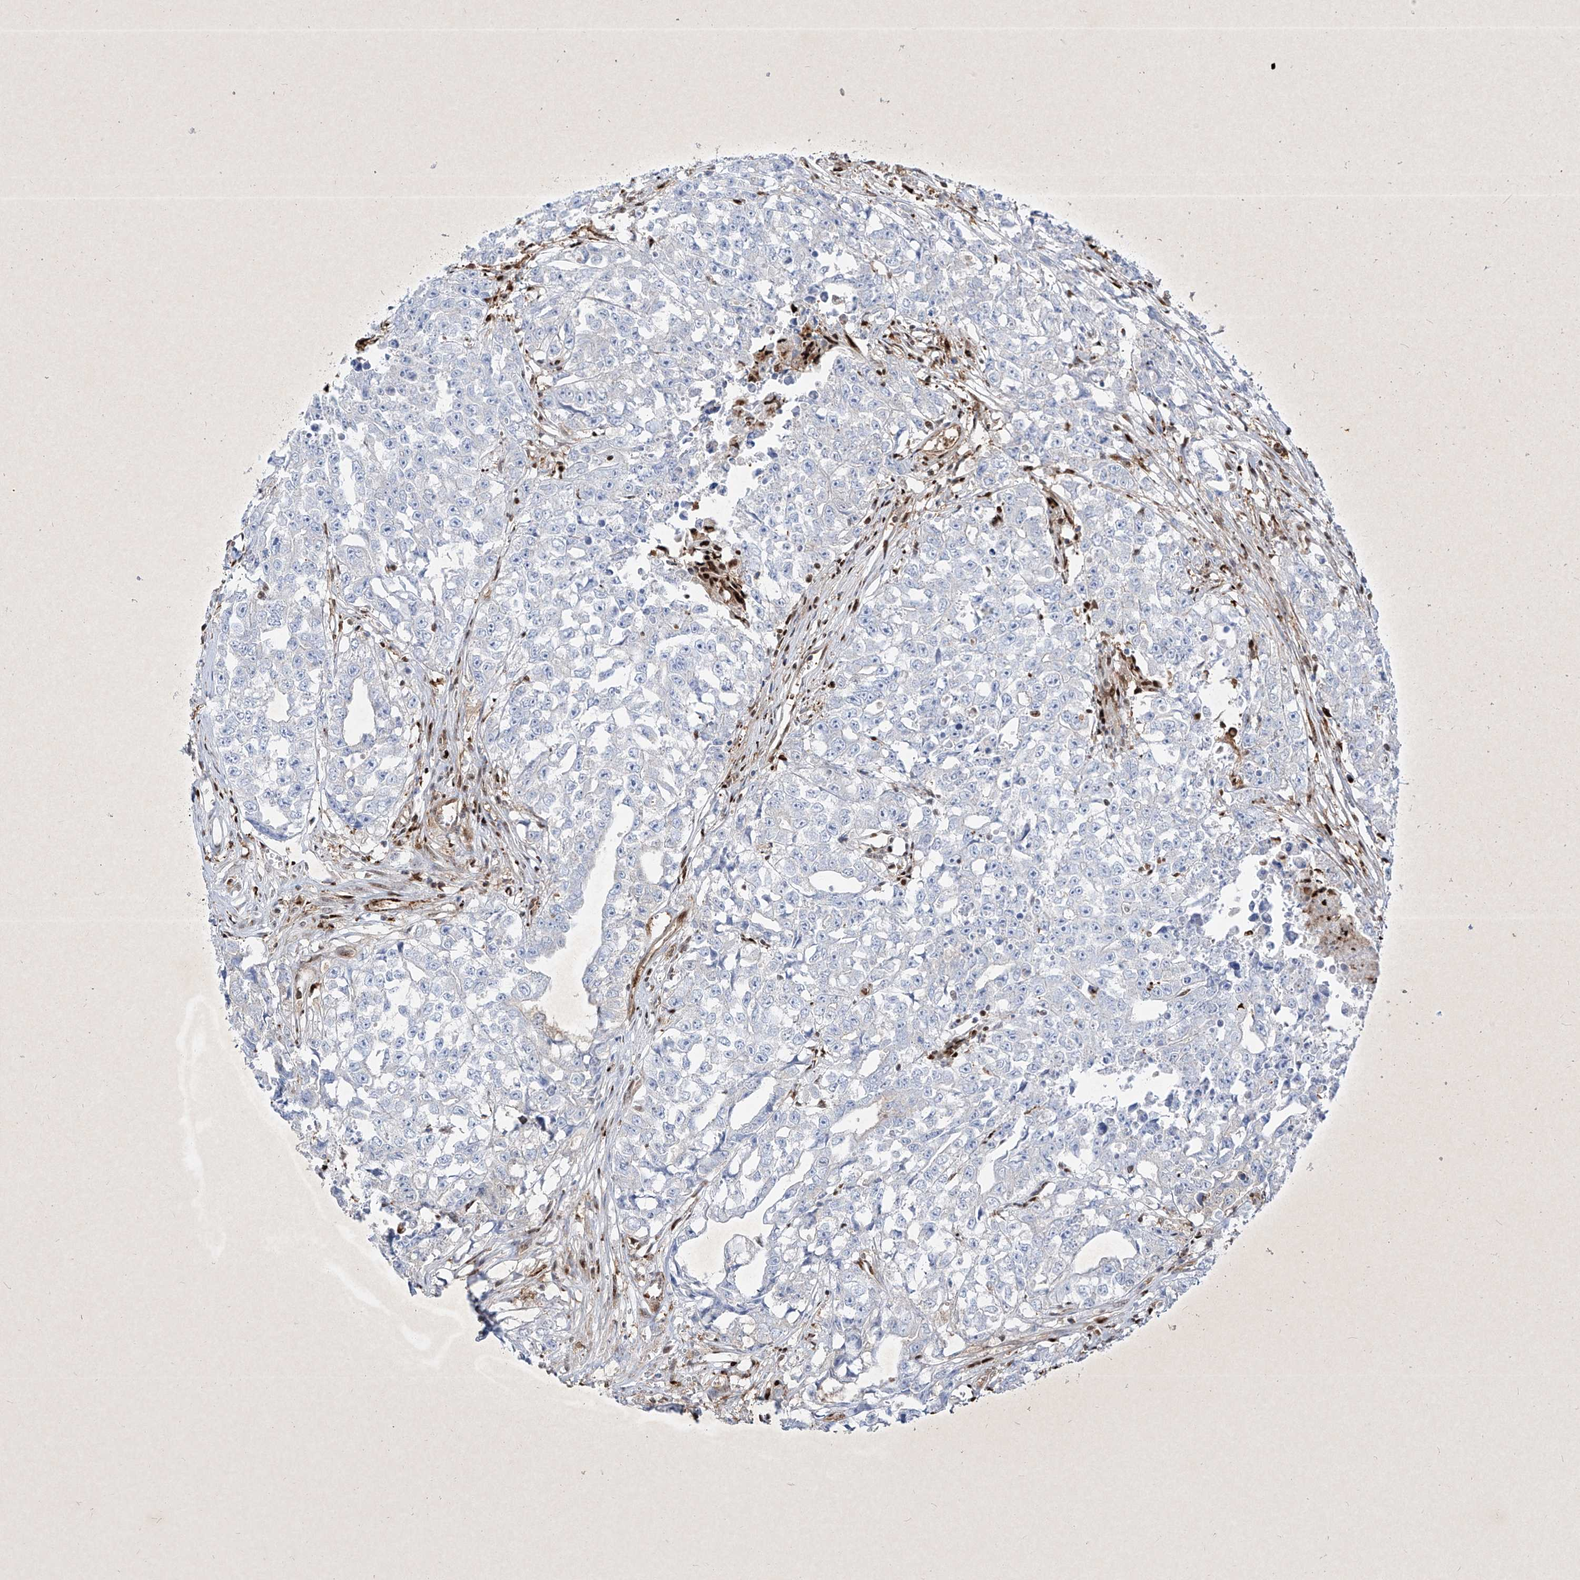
{"staining": {"intensity": "negative", "quantity": "none", "location": "none"}, "tissue": "testis cancer", "cell_type": "Tumor cells", "image_type": "cancer", "snomed": [{"axis": "morphology", "description": "Seminoma, NOS"}, {"axis": "morphology", "description": "Carcinoma, Embryonal, NOS"}, {"axis": "topography", "description": "Testis"}], "caption": "Immunohistochemistry micrograph of testis cancer (embryonal carcinoma) stained for a protein (brown), which exhibits no positivity in tumor cells. (Brightfield microscopy of DAB immunohistochemistry (IHC) at high magnification).", "gene": "PSMB10", "patient": {"sex": "male", "age": 43}}